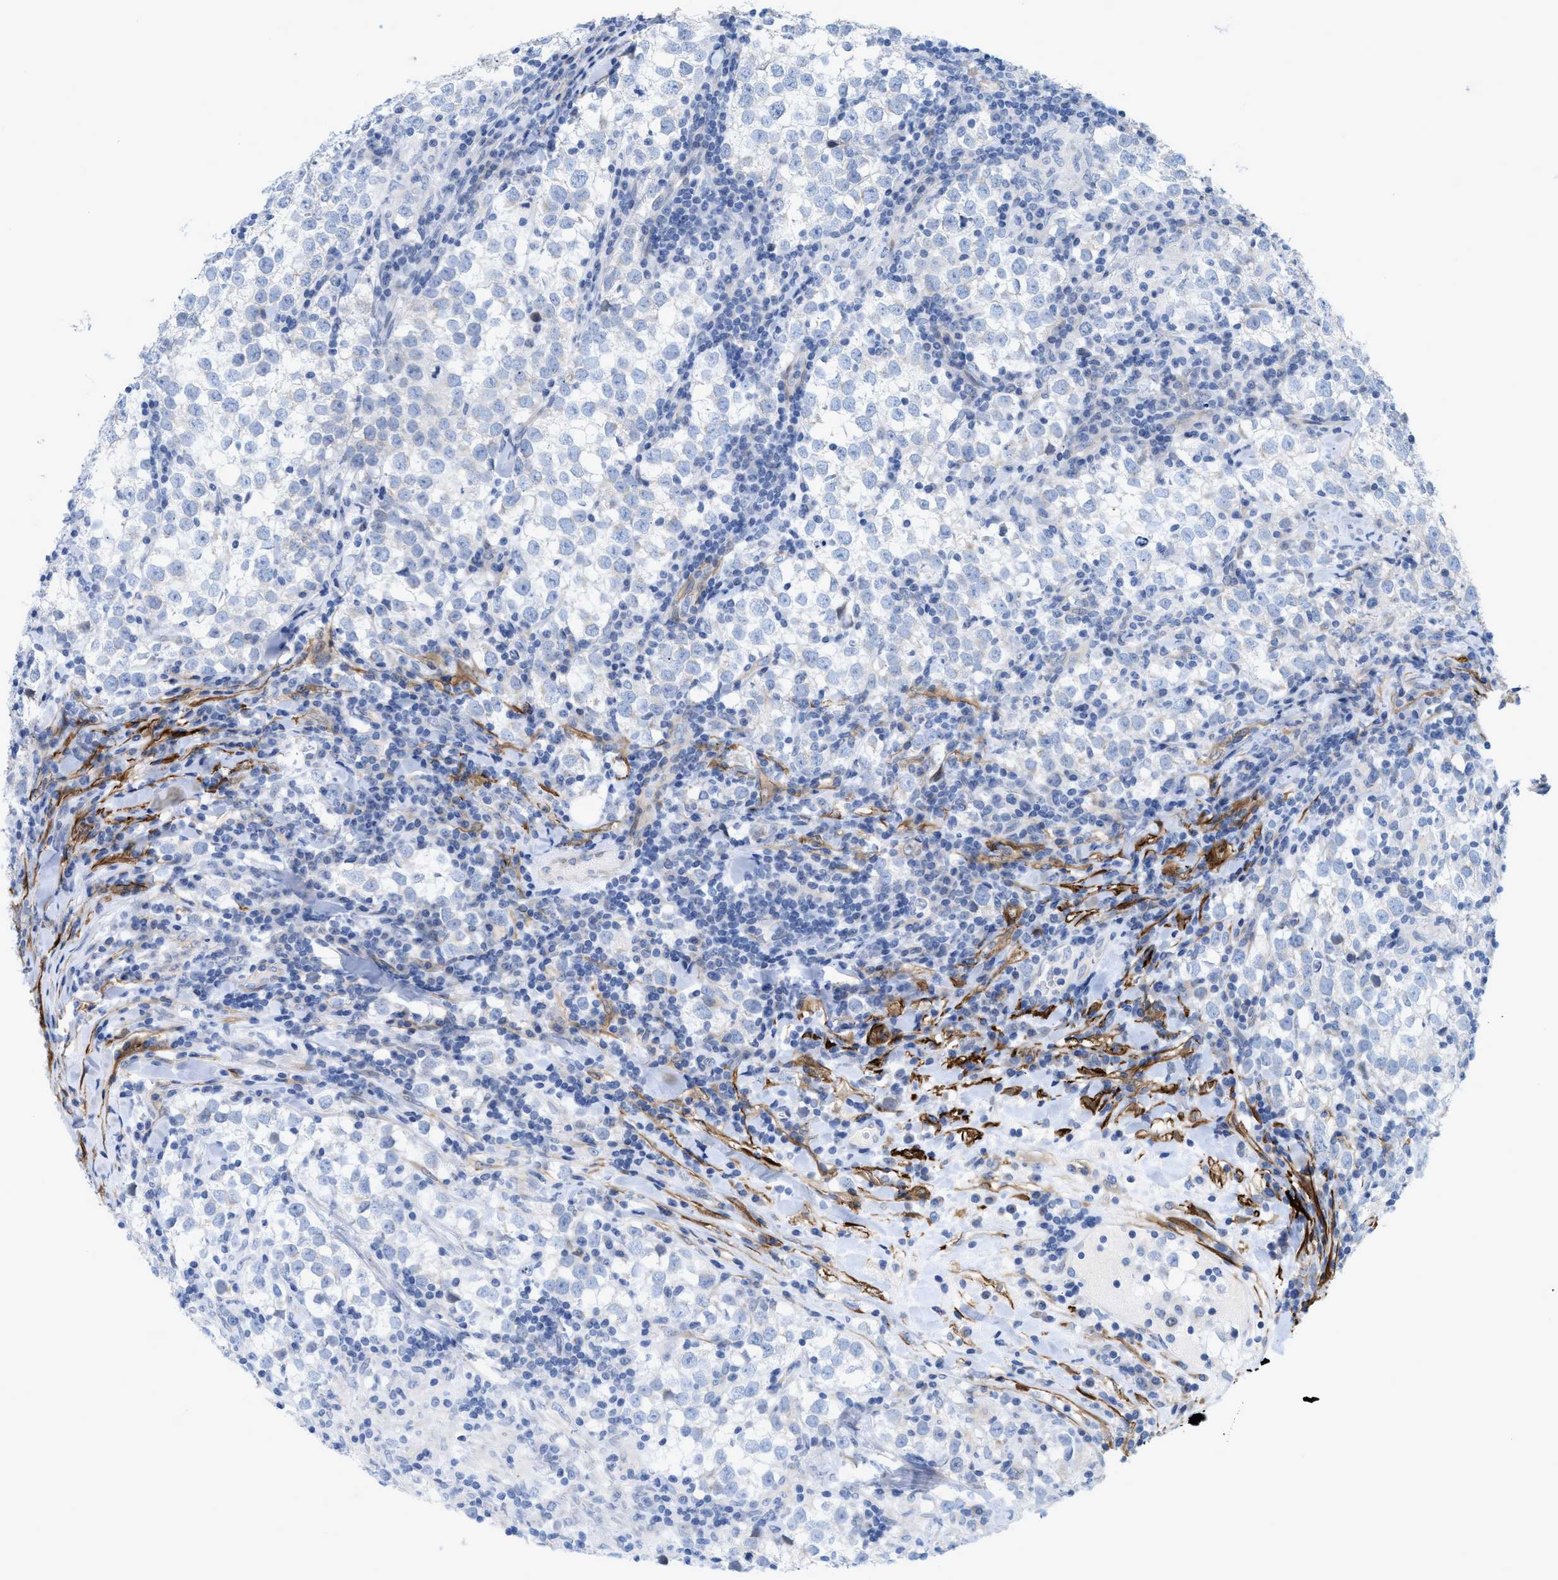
{"staining": {"intensity": "negative", "quantity": "none", "location": "none"}, "tissue": "testis cancer", "cell_type": "Tumor cells", "image_type": "cancer", "snomed": [{"axis": "morphology", "description": "Seminoma, NOS"}, {"axis": "morphology", "description": "Carcinoma, Embryonal, NOS"}, {"axis": "topography", "description": "Testis"}], "caption": "High magnification brightfield microscopy of testis cancer stained with DAB (brown) and counterstained with hematoxylin (blue): tumor cells show no significant expression.", "gene": "TAGLN", "patient": {"sex": "male", "age": 36}}